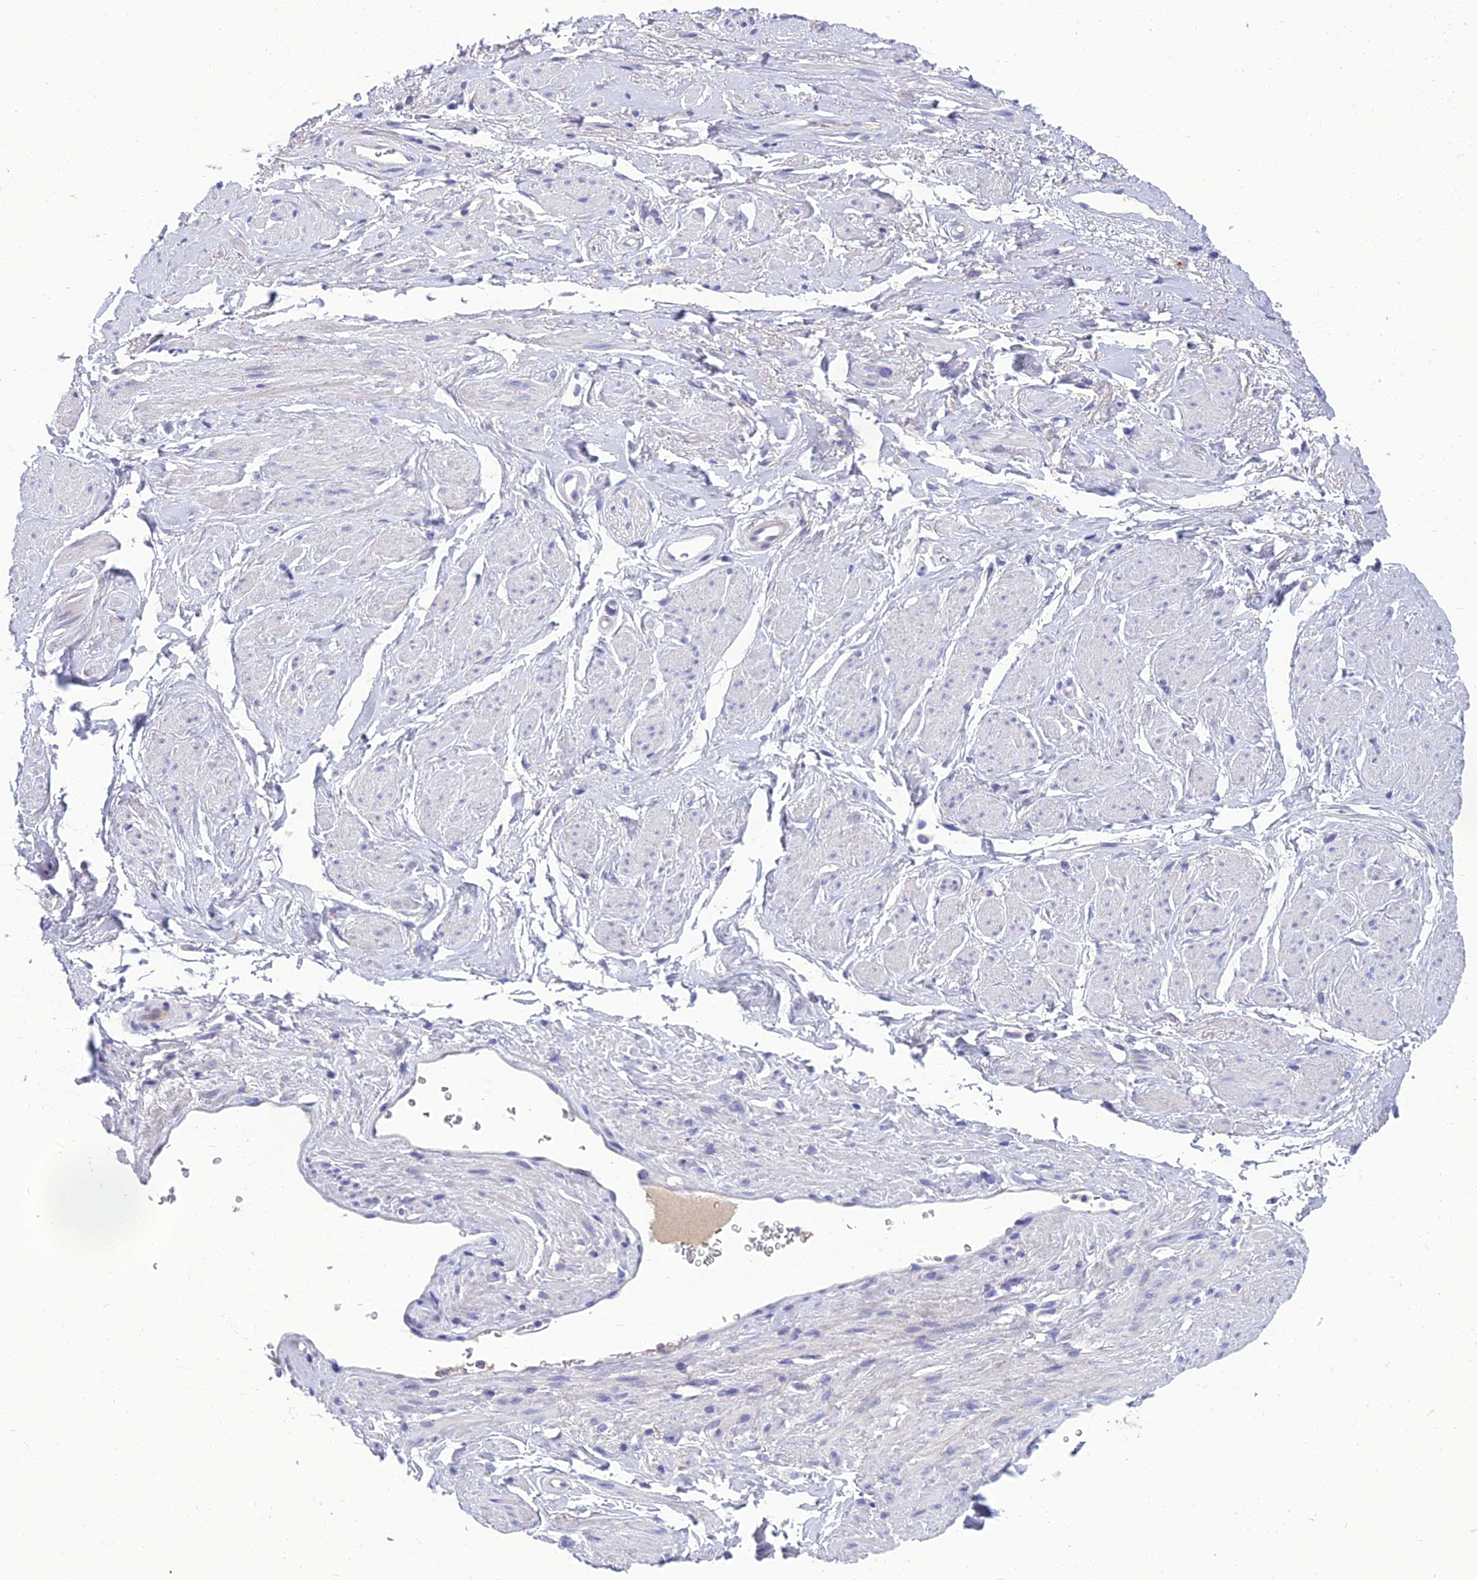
{"staining": {"intensity": "negative", "quantity": "none", "location": "none"}, "tissue": "adipose tissue", "cell_type": "Adipocytes", "image_type": "normal", "snomed": [{"axis": "morphology", "description": "Normal tissue, NOS"}, {"axis": "morphology", "description": "Adenocarcinoma, NOS"}, {"axis": "topography", "description": "Rectum"}, {"axis": "topography", "description": "Vagina"}, {"axis": "topography", "description": "Peripheral nerve tissue"}], "caption": "Immunohistochemical staining of unremarkable human adipose tissue shows no significant positivity in adipocytes.", "gene": "SPTLC3", "patient": {"sex": "female", "age": 71}}